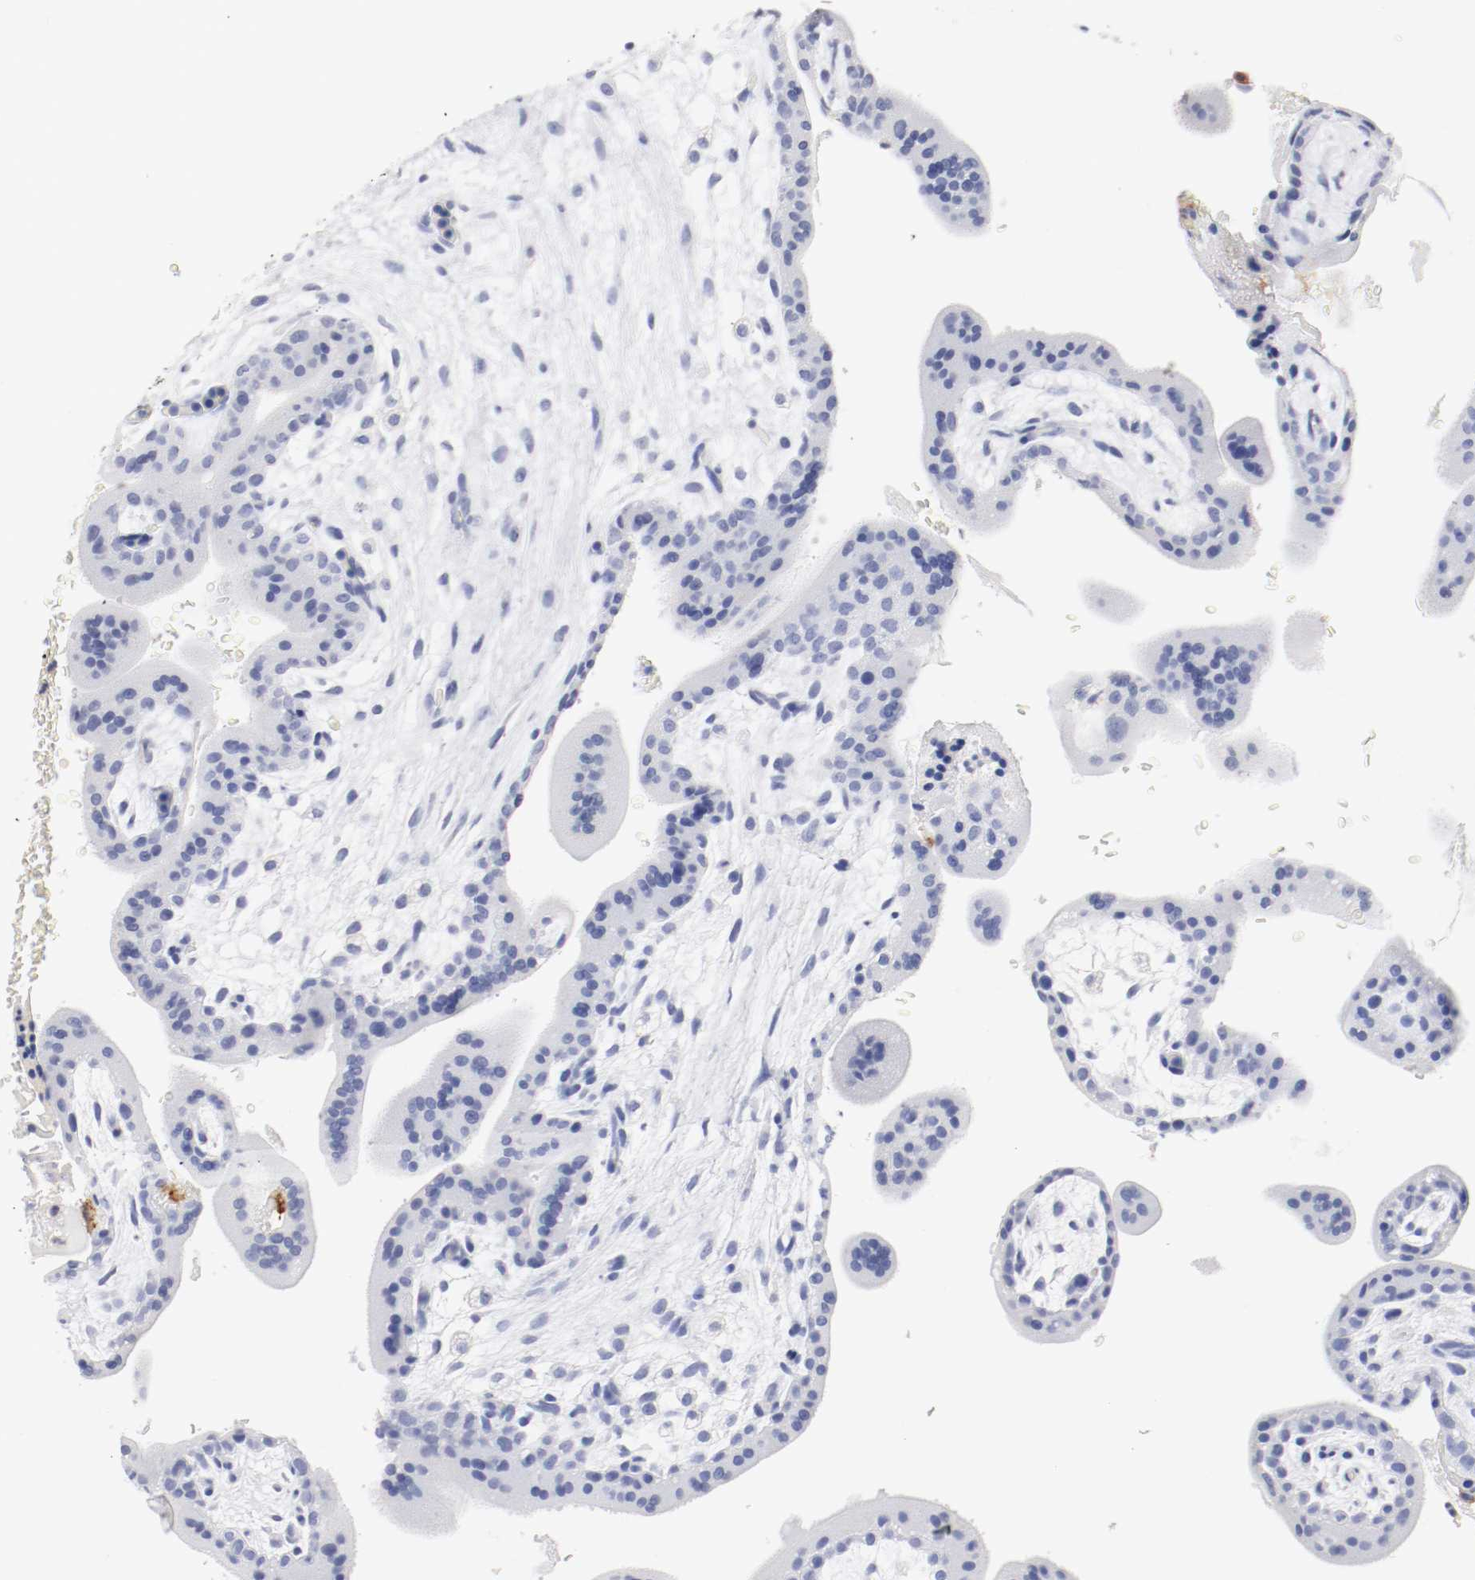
{"staining": {"intensity": "negative", "quantity": "none", "location": "none"}, "tissue": "placenta", "cell_type": "Decidual cells", "image_type": "normal", "snomed": [{"axis": "morphology", "description": "Normal tissue, NOS"}, {"axis": "topography", "description": "Placenta"}], "caption": "The micrograph reveals no significant staining in decidual cells of placenta.", "gene": "ITGAX", "patient": {"sex": "female", "age": 35}}